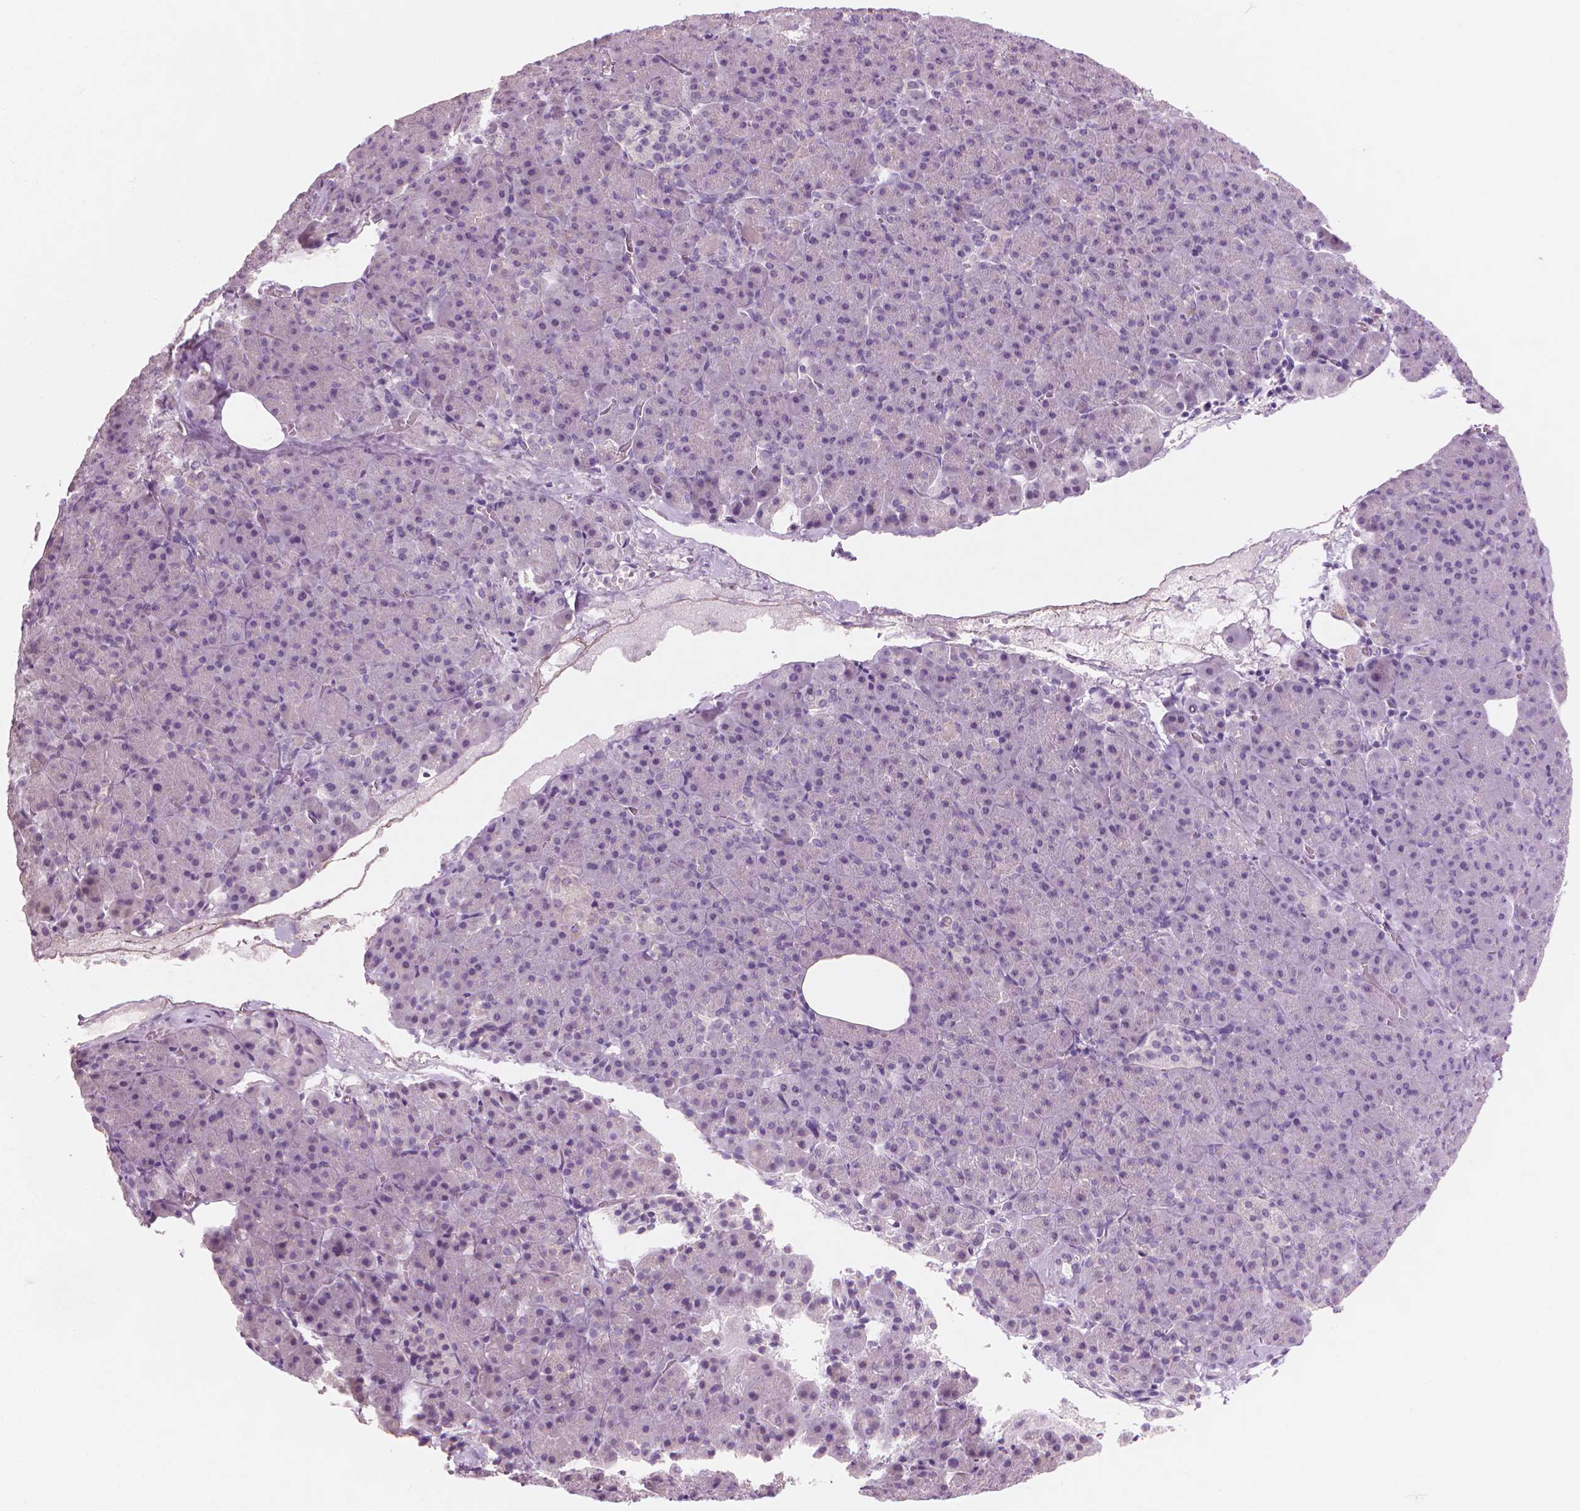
{"staining": {"intensity": "negative", "quantity": "none", "location": "none"}, "tissue": "pancreas", "cell_type": "Exocrine glandular cells", "image_type": "normal", "snomed": [{"axis": "morphology", "description": "Normal tissue, NOS"}, {"axis": "topography", "description": "Pancreas"}], "caption": "Immunohistochemical staining of benign human pancreas demonstrates no significant positivity in exocrine glandular cells.", "gene": "CFAP126", "patient": {"sex": "female", "age": 74}}